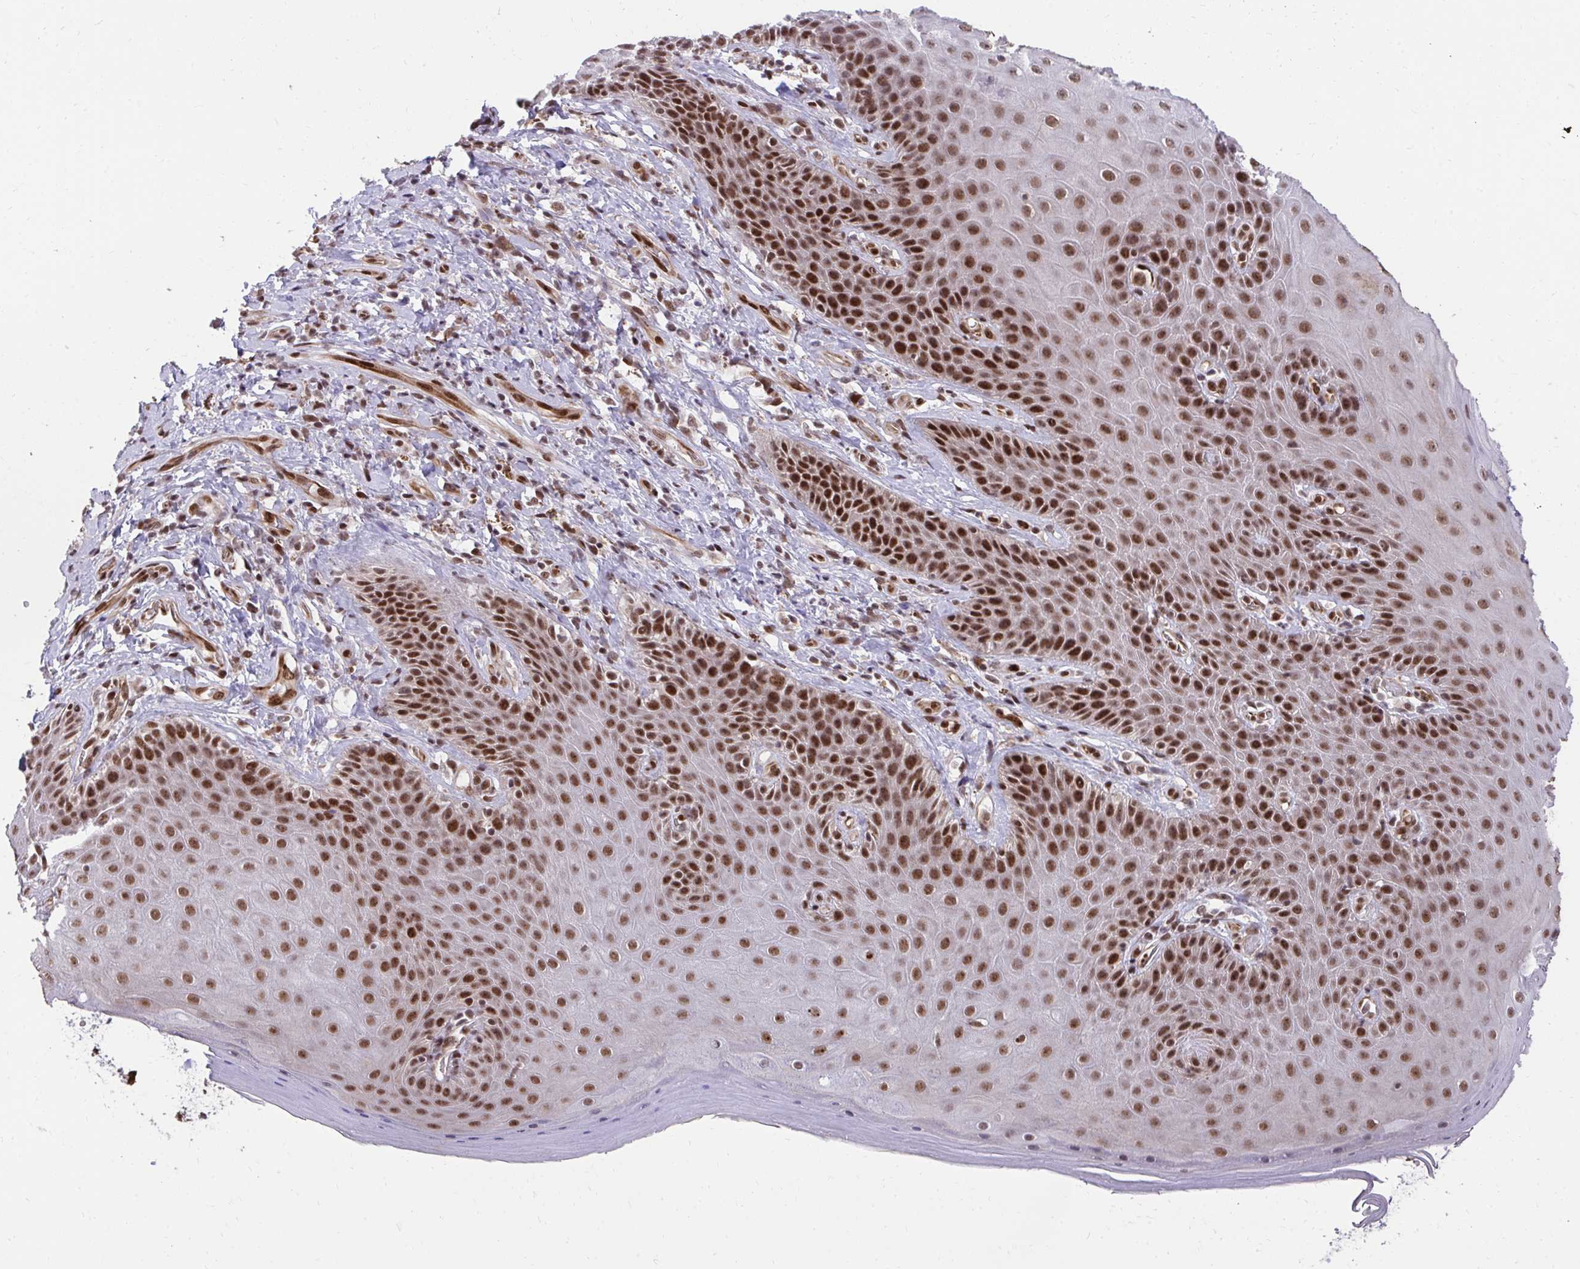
{"staining": {"intensity": "strong", "quantity": ">75%", "location": "nuclear"}, "tissue": "skin", "cell_type": "Epidermal cells", "image_type": "normal", "snomed": [{"axis": "morphology", "description": "Normal tissue, NOS"}, {"axis": "topography", "description": "Anal"}, {"axis": "topography", "description": "Peripheral nerve tissue"}], "caption": "An image showing strong nuclear staining in approximately >75% of epidermal cells in unremarkable skin, as visualized by brown immunohistochemical staining.", "gene": "HOXA4", "patient": {"sex": "male", "age": 53}}